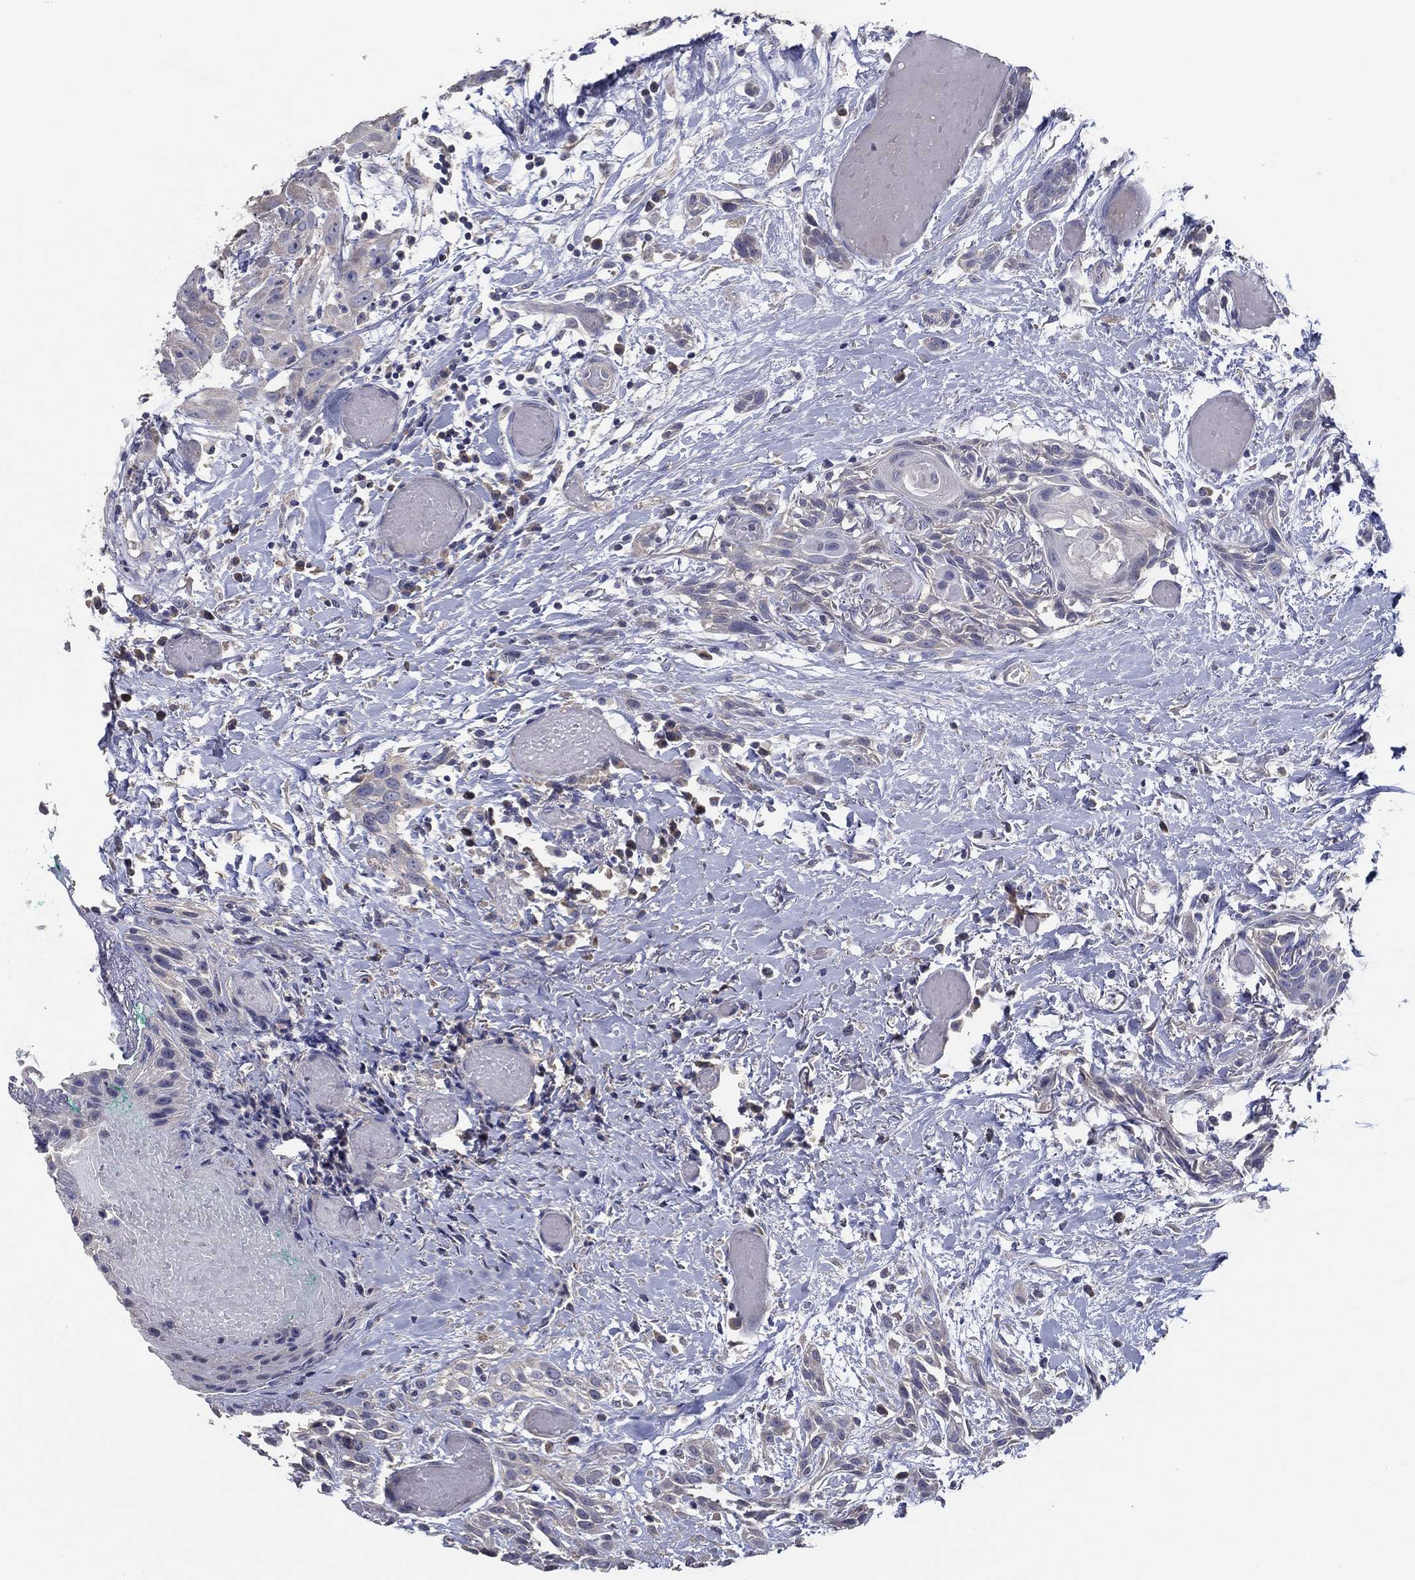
{"staining": {"intensity": "negative", "quantity": "none", "location": "none"}, "tissue": "head and neck cancer", "cell_type": "Tumor cells", "image_type": "cancer", "snomed": [{"axis": "morphology", "description": "Normal tissue, NOS"}, {"axis": "morphology", "description": "Squamous cell carcinoma, NOS"}, {"axis": "topography", "description": "Oral tissue"}, {"axis": "topography", "description": "Salivary gland"}, {"axis": "topography", "description": "Head-Neck"}], "caption": "Immunohistochemical staining of human squamous cell carcinoma (head and neck) exhibits no significant expression in tumor cells.", "gene": "DOCK3", "patient": {"sex": "female", "age": 62}}